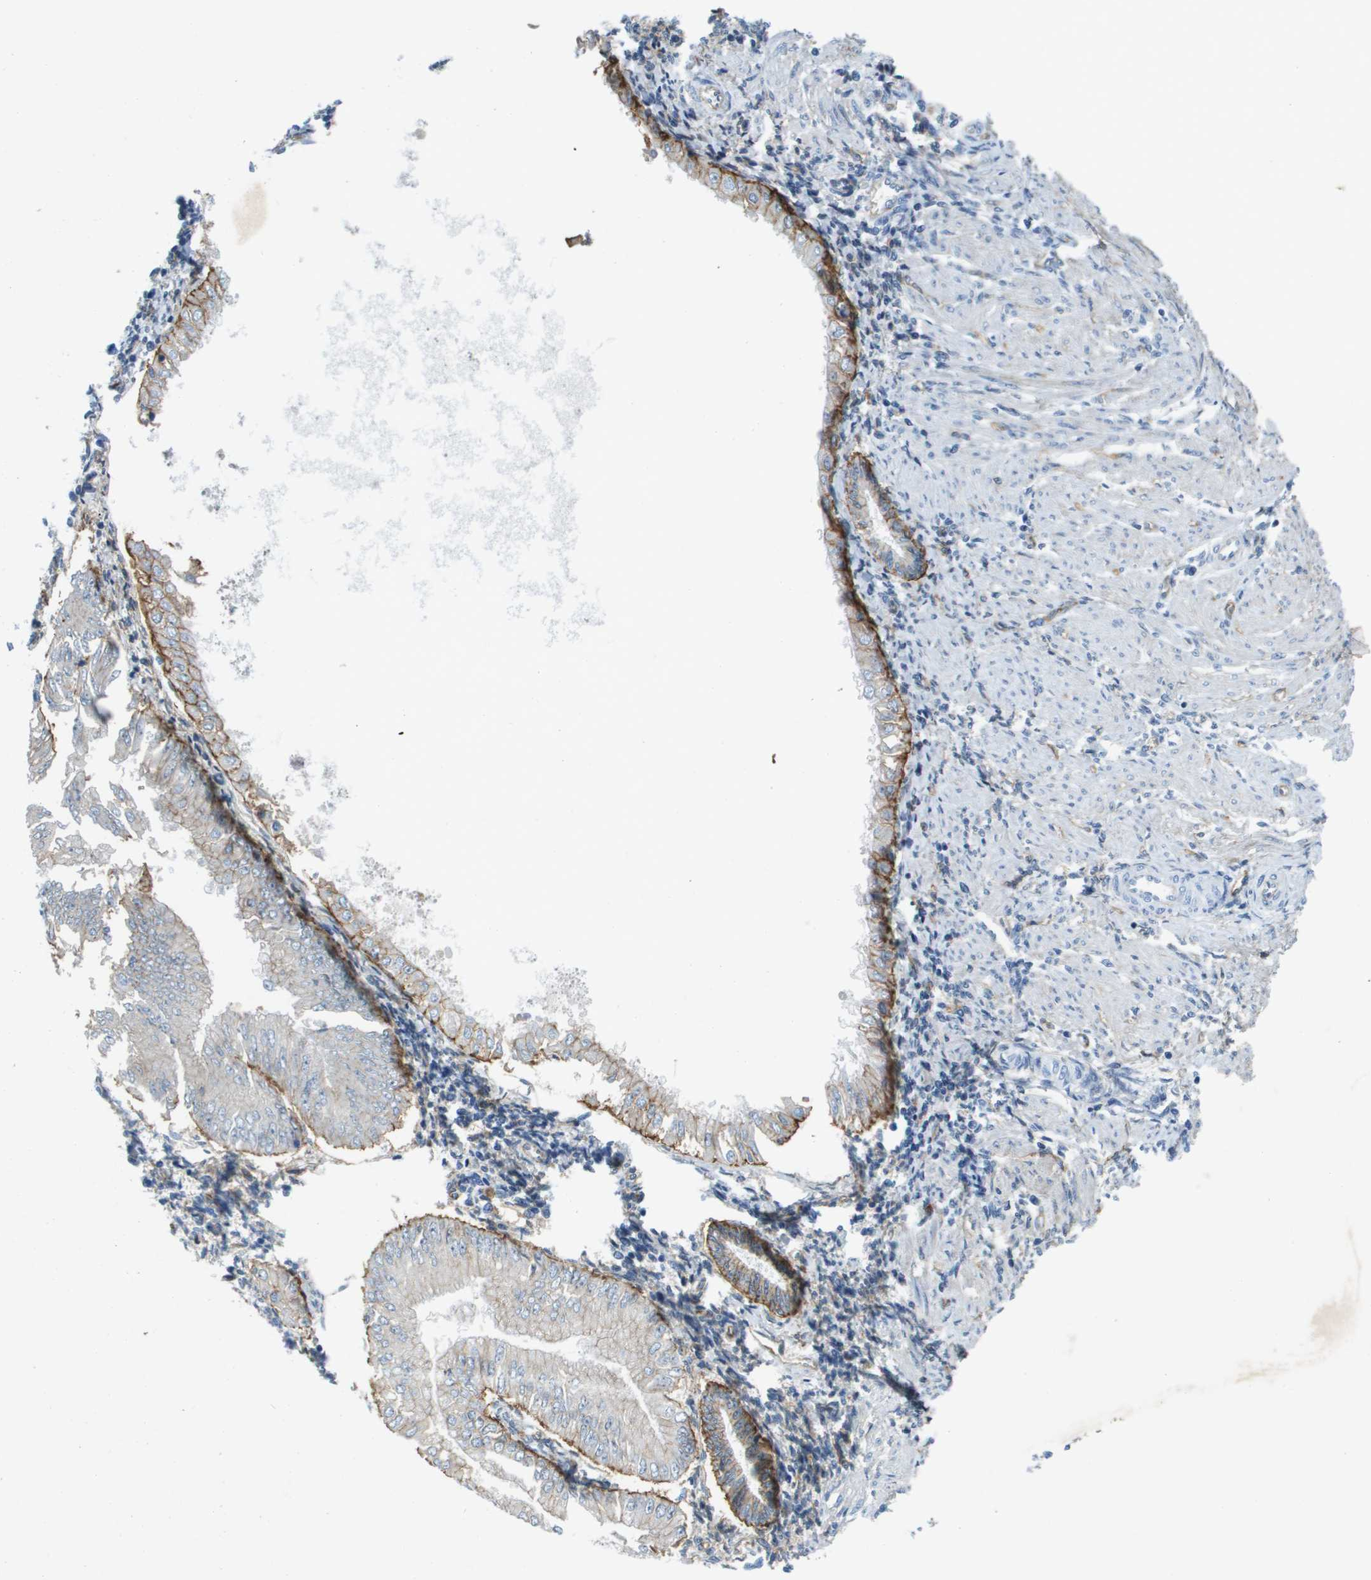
{"staining": {"intensity": "moderate", "quantity": "25%-75%", "location": "cytoplasmic/membranous"}, "tissue": "endometrial cancer", "cell_type": "Tumor cells", "image_type": "cancer", "snomed": [{"axis": "morphology", "description": "Adenocarcinoma, NOS"}, {"axis": "topography", "description": "Endometrium"}], "caption": "Immunohistochemistry (IHC) of human endometrial adenocarcinoma demonstrates medium levels of moderate cytoplasmic/membranous expression in approximately 25%-75% of tumor cells. The staining is performed using DAB brown chromogen to label protein expression. The nuclei are counter-stained blue using hematoxylin.", "gene": "ITGA6", "patient": {"sex": "female", "age": 53}}